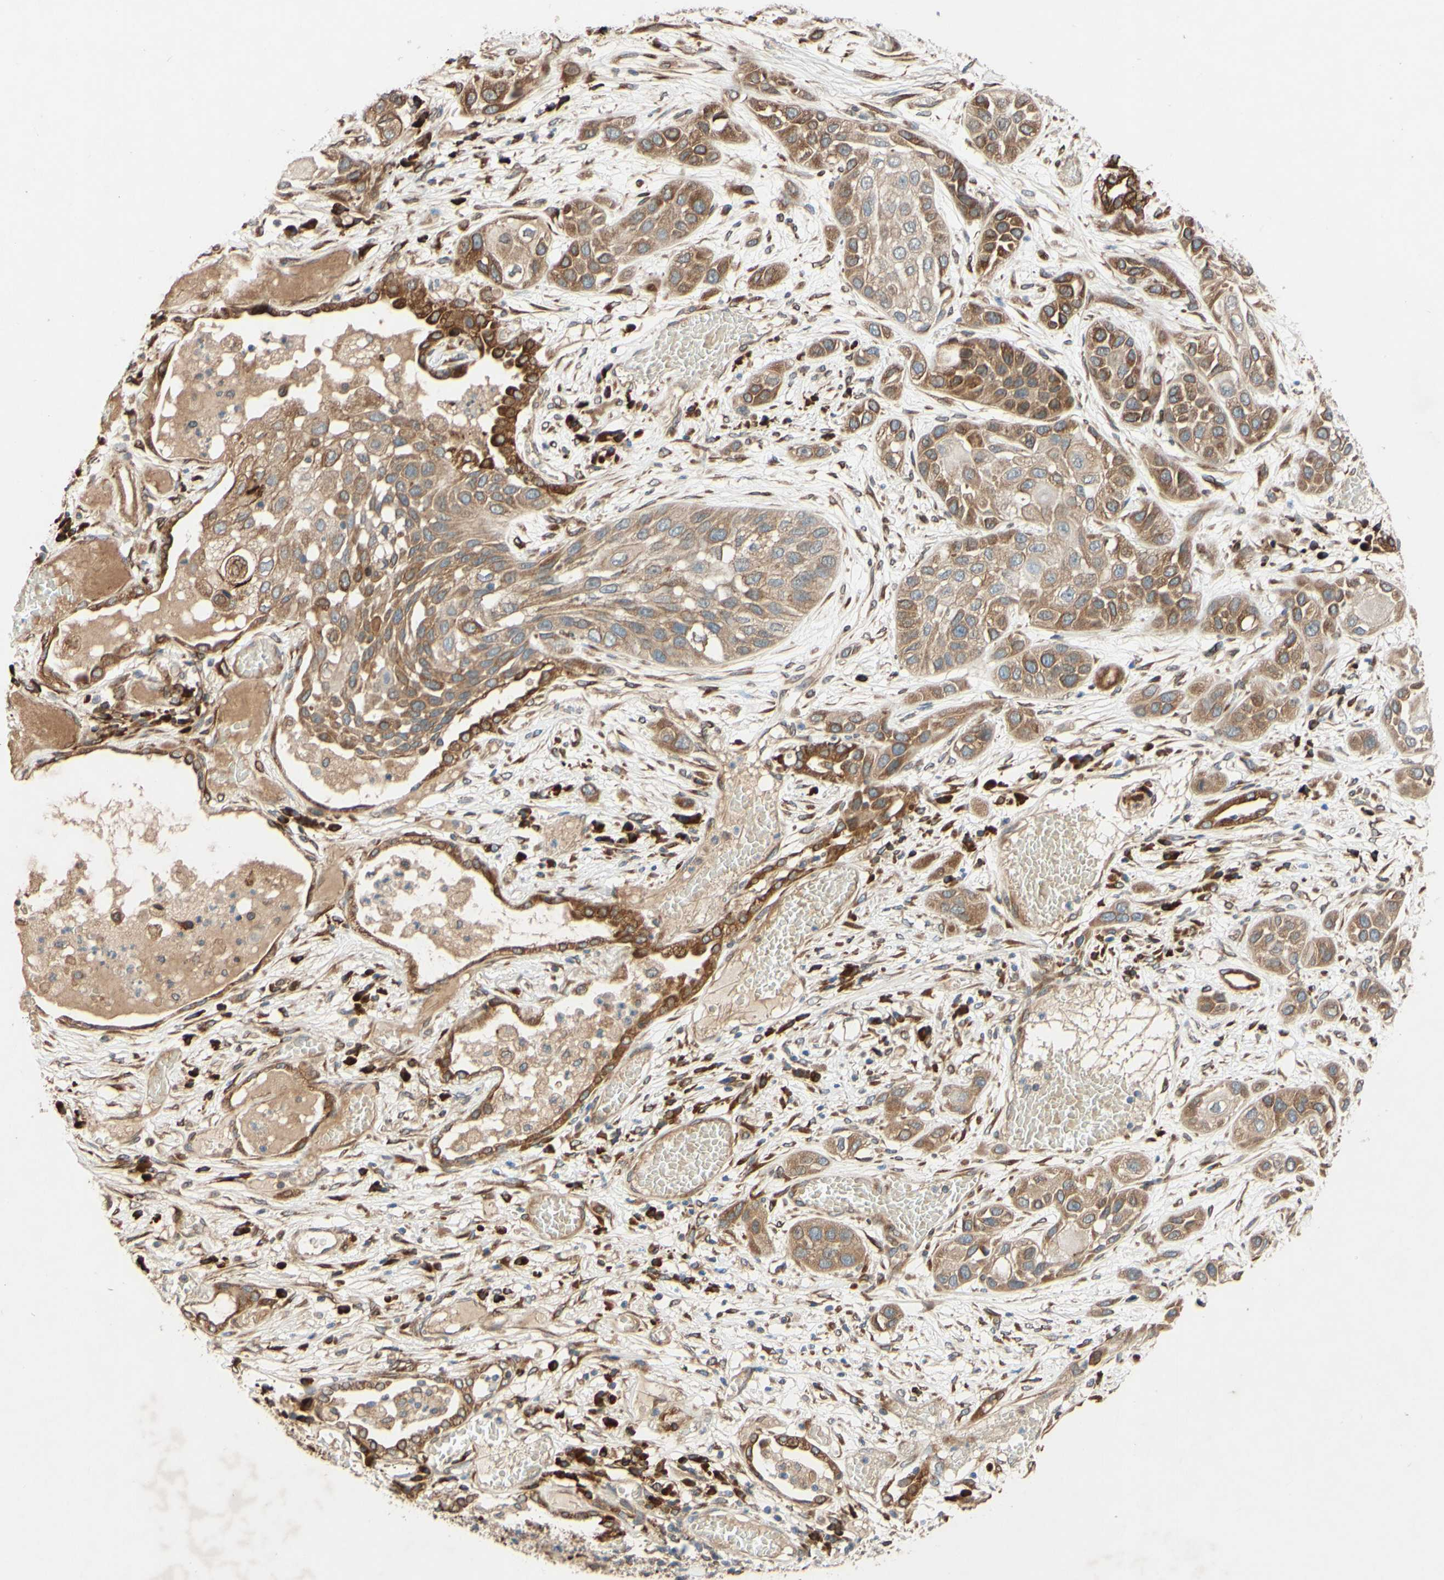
{"staining": {"intensity": "moderate", "quantity": ">75%", "location": "cytoplasmic/membranous,nuclear"}, "tissue": "lung cancer", "cell_type": "Tumor cells", "image_type": "cancer", "snomed": [{"axis": "morphology", "description": "Squamous cell carcinoma, NOS"}, {"axis": "topography", "description": "Lung"}], "caption": "Immunohistochemistry of squamous cell carcinoma (lung) exhibits medium levels of moderate cytoplasmic/membranous and nuclear expression in approximately >75% of tumor cells.", "gene": "PTPRU", "patient": {"sex": "male", "age": 71}}